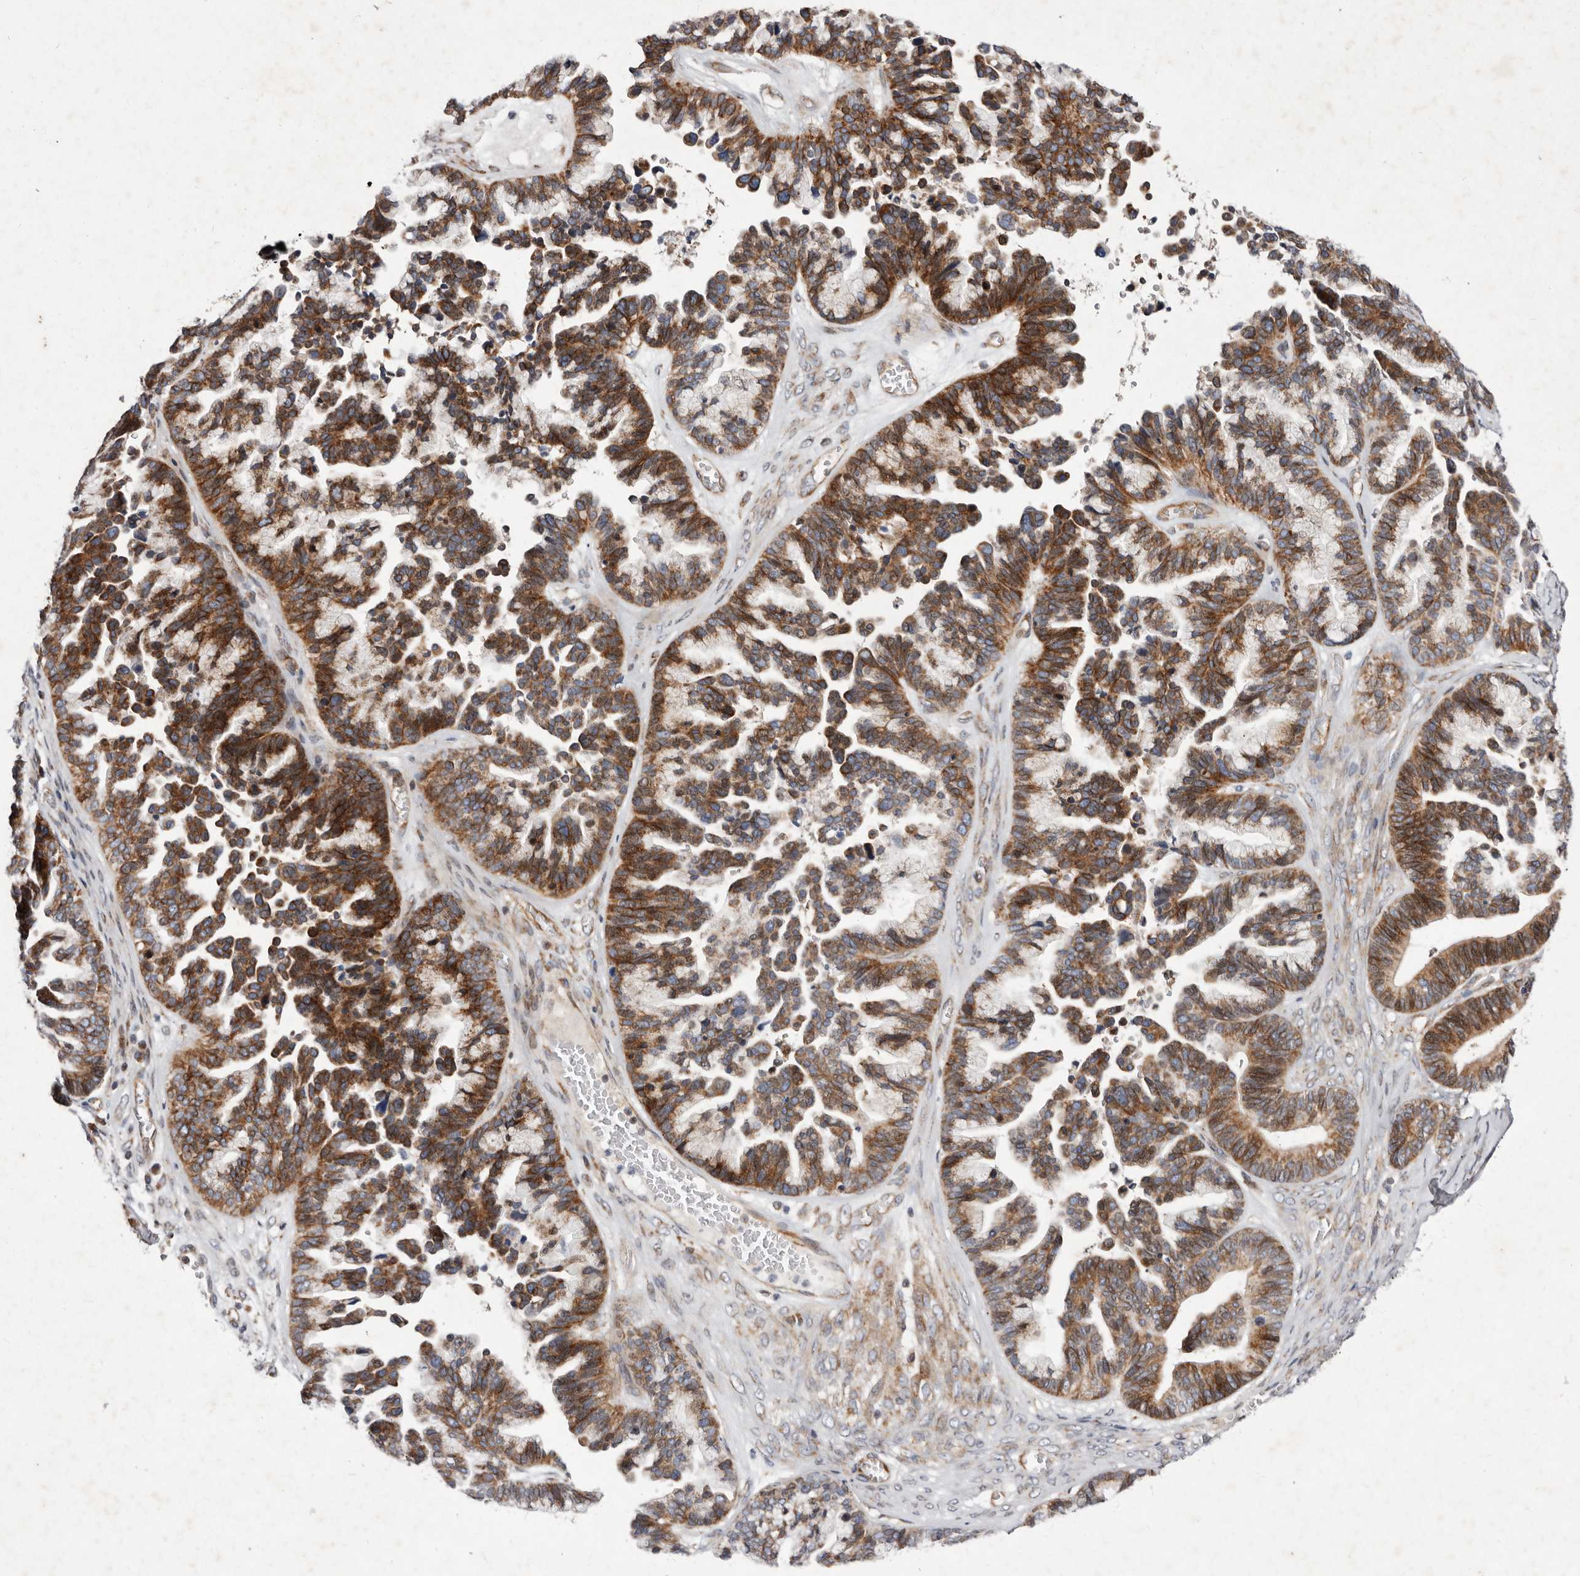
{"staining": {"intensity": "strong", "quantity": ">75%", "location": "cytoplasmic/membranous"}, "tissue": "ovarian cancer", "cell_type": "Tumor cells", "image_type": "cancer", "snomed": [{"axis": "morphology", "description": "Cystadenocarcinoma, serous, NOS"}, {"axis": "topography", "description": "Ovary"}], "caption": "Ovarian cancer stained with IHC reveals strong cytoplasmic/membranous positivity in approximately >75% of tumor cells.", "gene": "TIMM17B", "patient": {"sex": "female", "age": 56}}